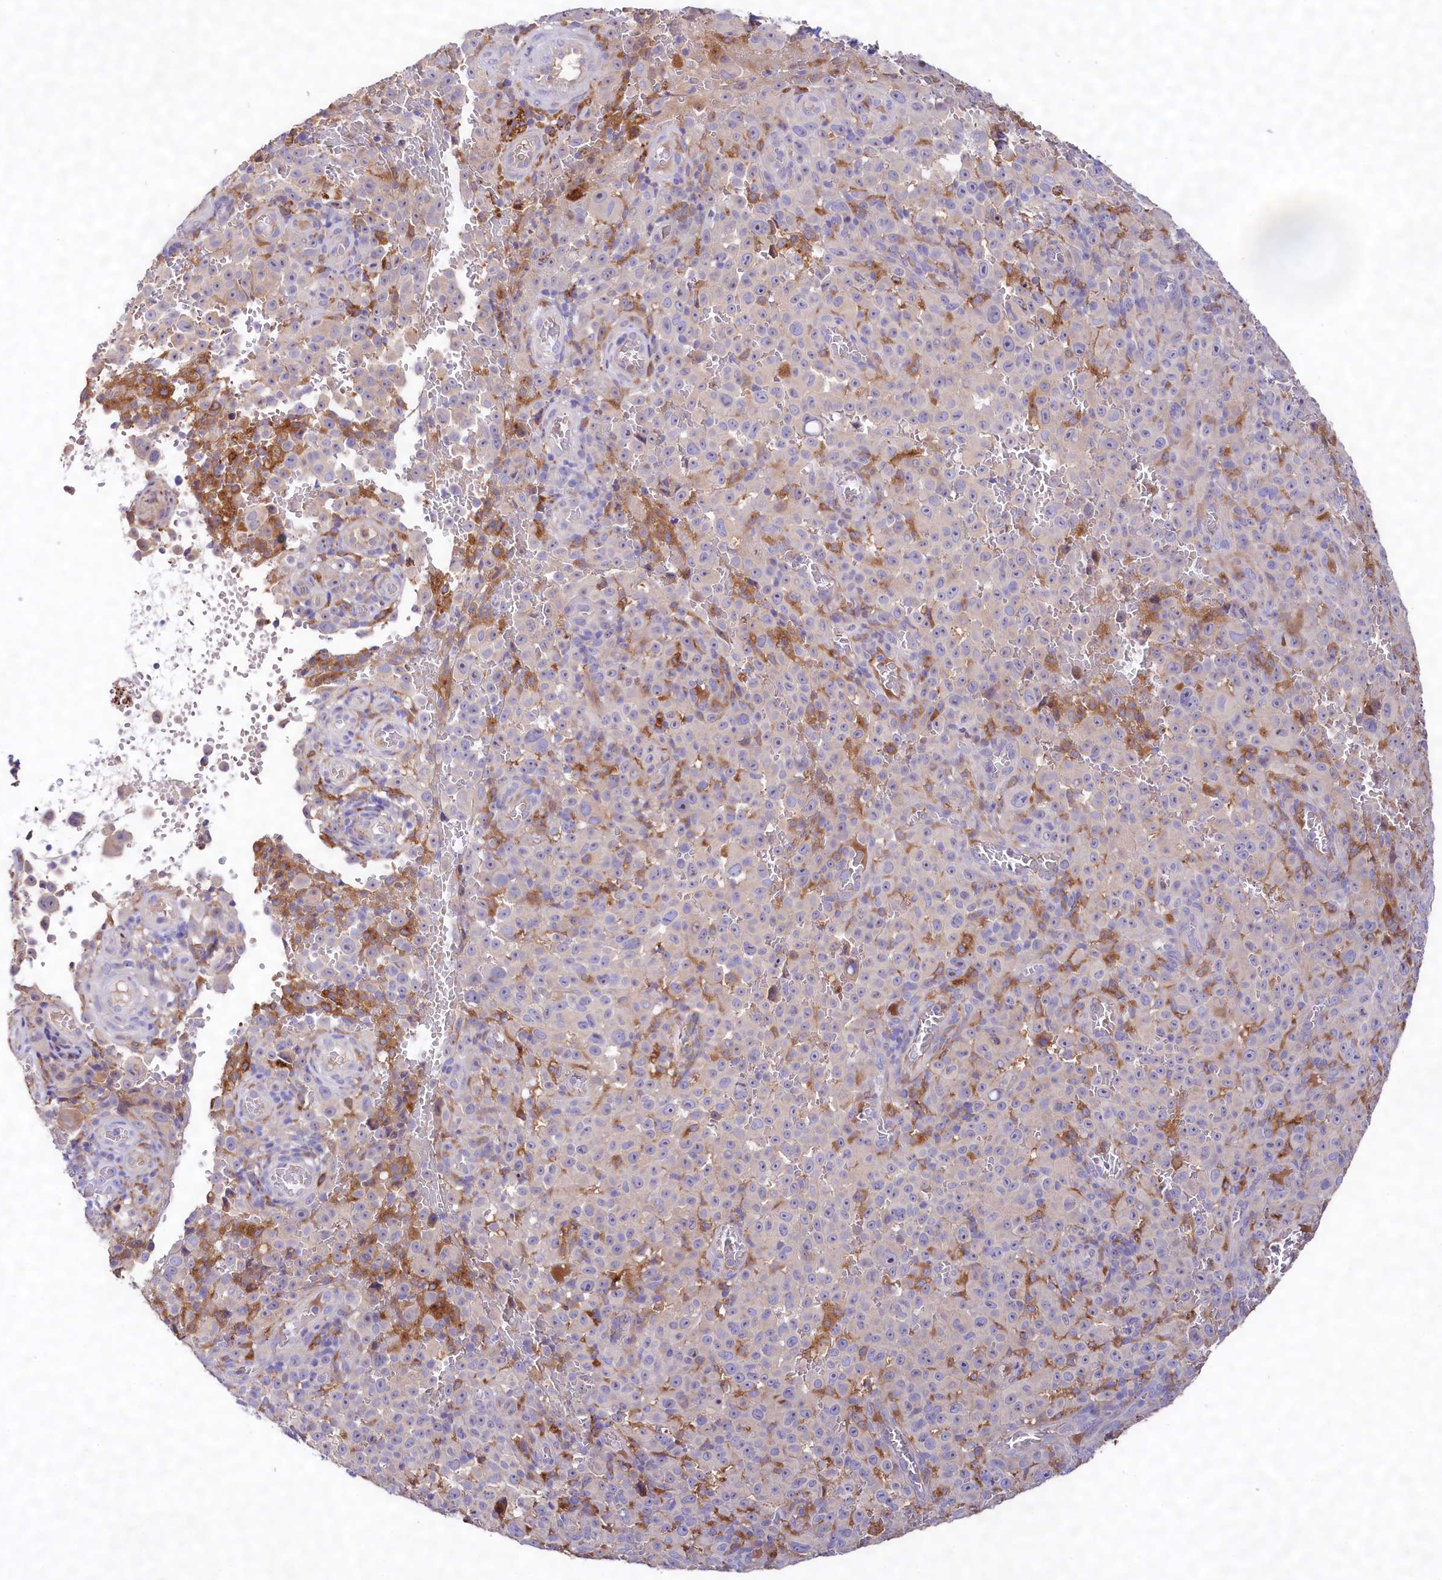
{"staining": {"intensity": "negative", "quantity": "none", "location": "none"}, "tissue": "melanoma", "cell_type": "Tumor cells", "image_type": "cancer", "snomed": [{"axis": "morphology", "description": "Malignant melanoma, NOS"}, {"axis": "topography", "description": "Skin"}], "caption": "Immunohistochemistry (IHC) photomicrograph of malignant melanoma stained for a protein (brown), which exhibits no positivity in tumor cells. (Brightfield microscopy of DAB (3,3'-diaminobenzidine) immunohistochemistry (IHC) at high magnification).", "gene": "DMXL2", "patient": {"sex": "female", "age": 82}}